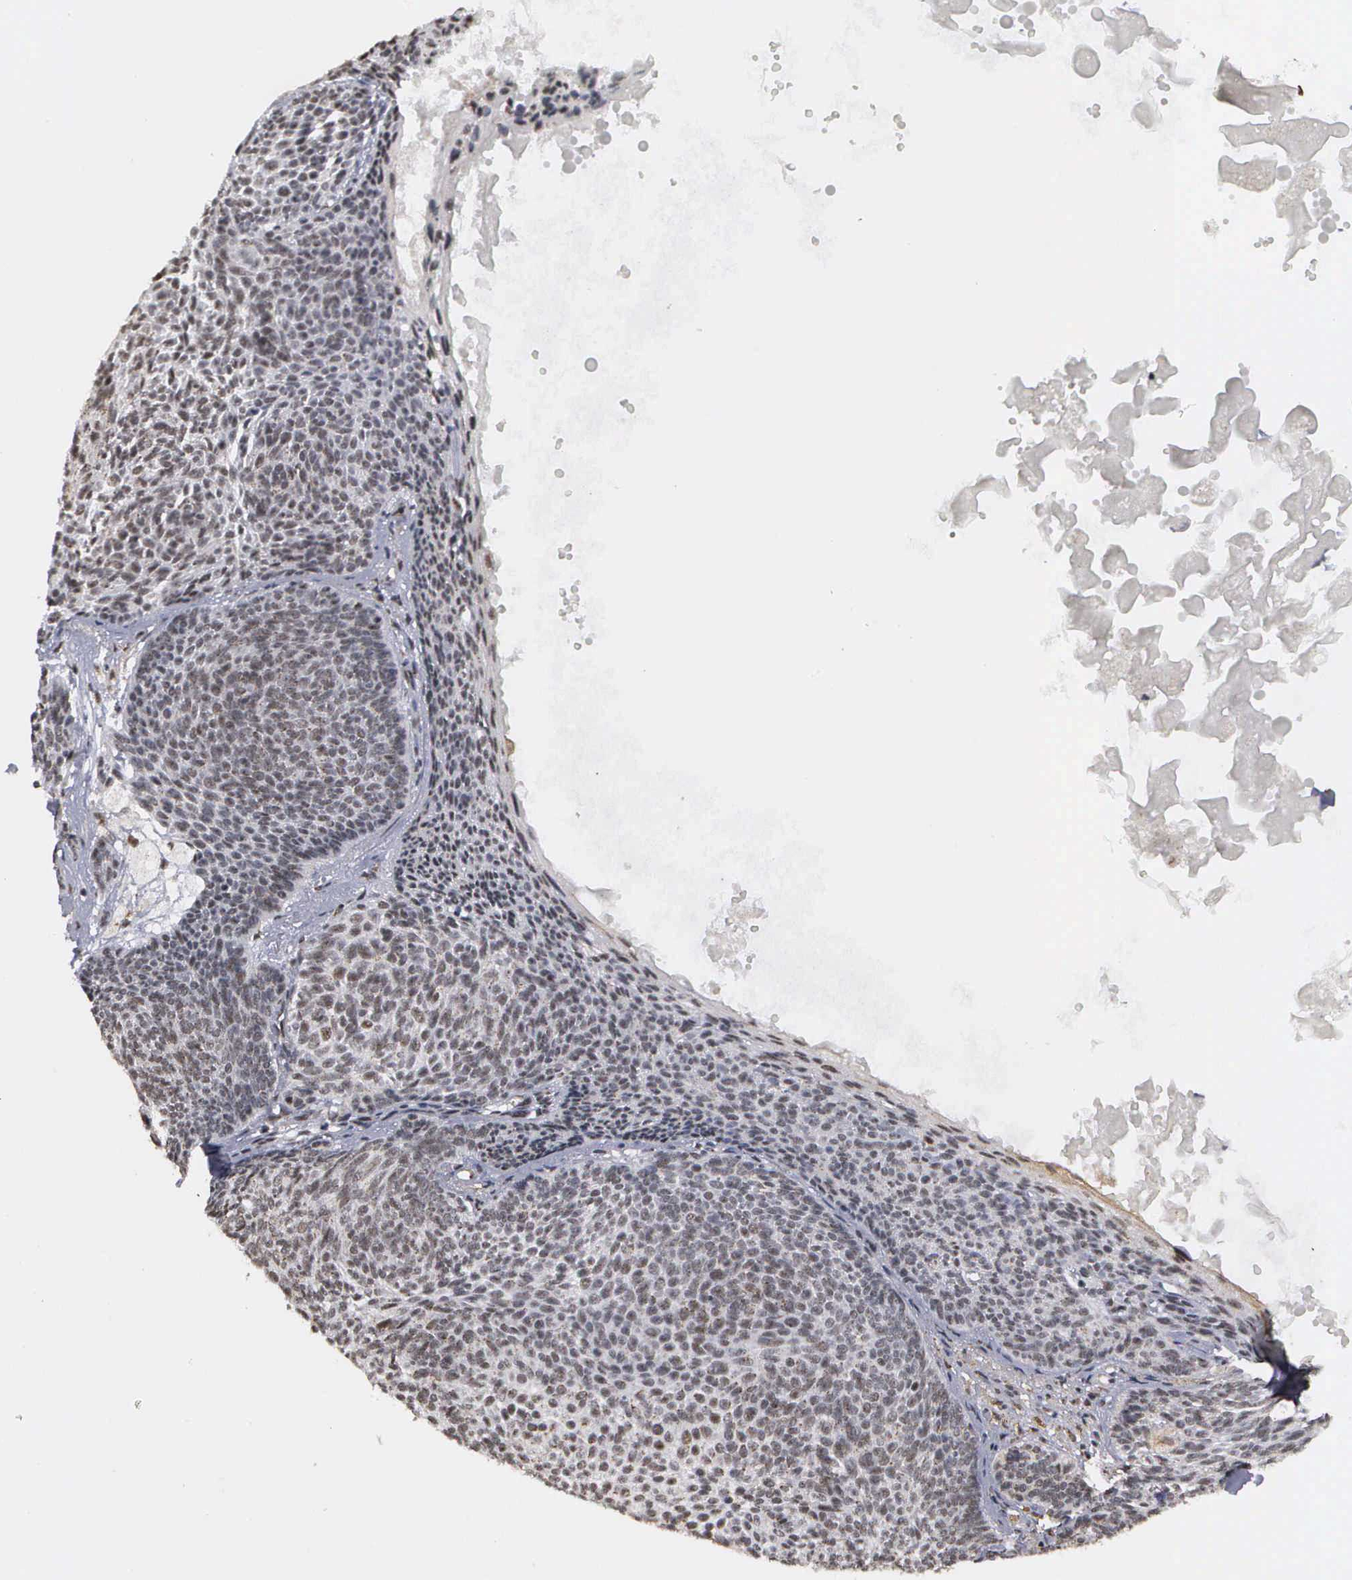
{"staining": {"intensity": "moderate", "quantity": ">75%", "location": "nuclear"}, "tissue": "skin cancer", "cell_type": "Tumor cells", "image_type": "cancer", "snomed": [{"axis": "morphology", "description": "Basal cell carcinoma"}, {"axis": "topography", "description": "Skin"}], "caption": "A brown stain shows moderate nuclear positivity of a protein in human skin cancer (basal cell carcinoma) tumor cells.", "gene": "GTF2A1", "patient": {"sex": "male", "age": 84}}